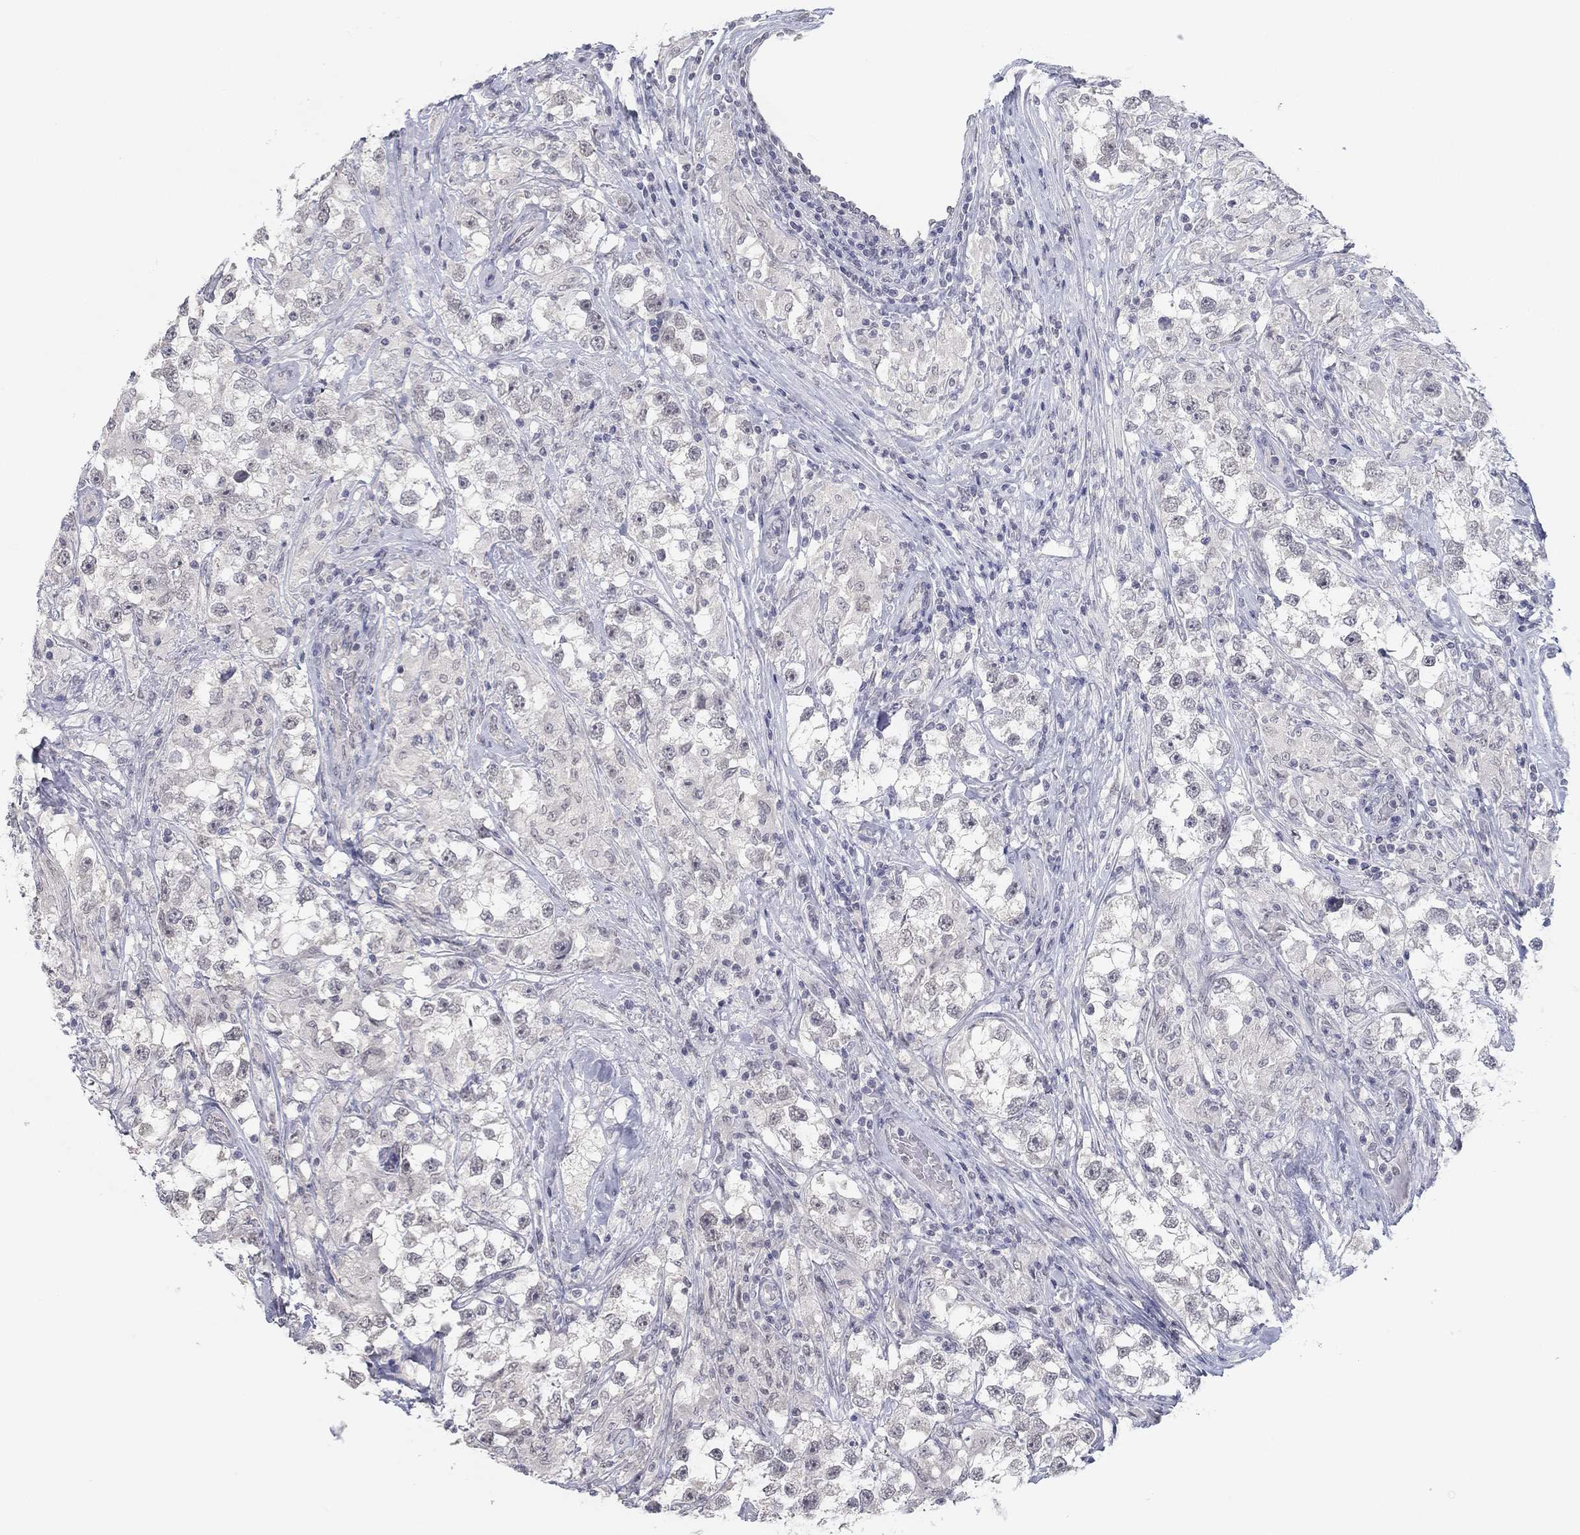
{"staining": {"intensity": "negative", "quantity": "none", "location": "none"}, "tissue": "testis cancer", "cell_type": "Tumor cells", "image_type": "cancer", "snomed": [{"axis": "morphology", "description": "Seminoma, NOS"}, {"axis": "topography", "description": "Testis"}], "caption": "Human testis cancer stained for a protein using IHC exhibits no staining in tumor cells.", "gene": "SLC22A2", "patient": {"sex": "male", "age": 46}}